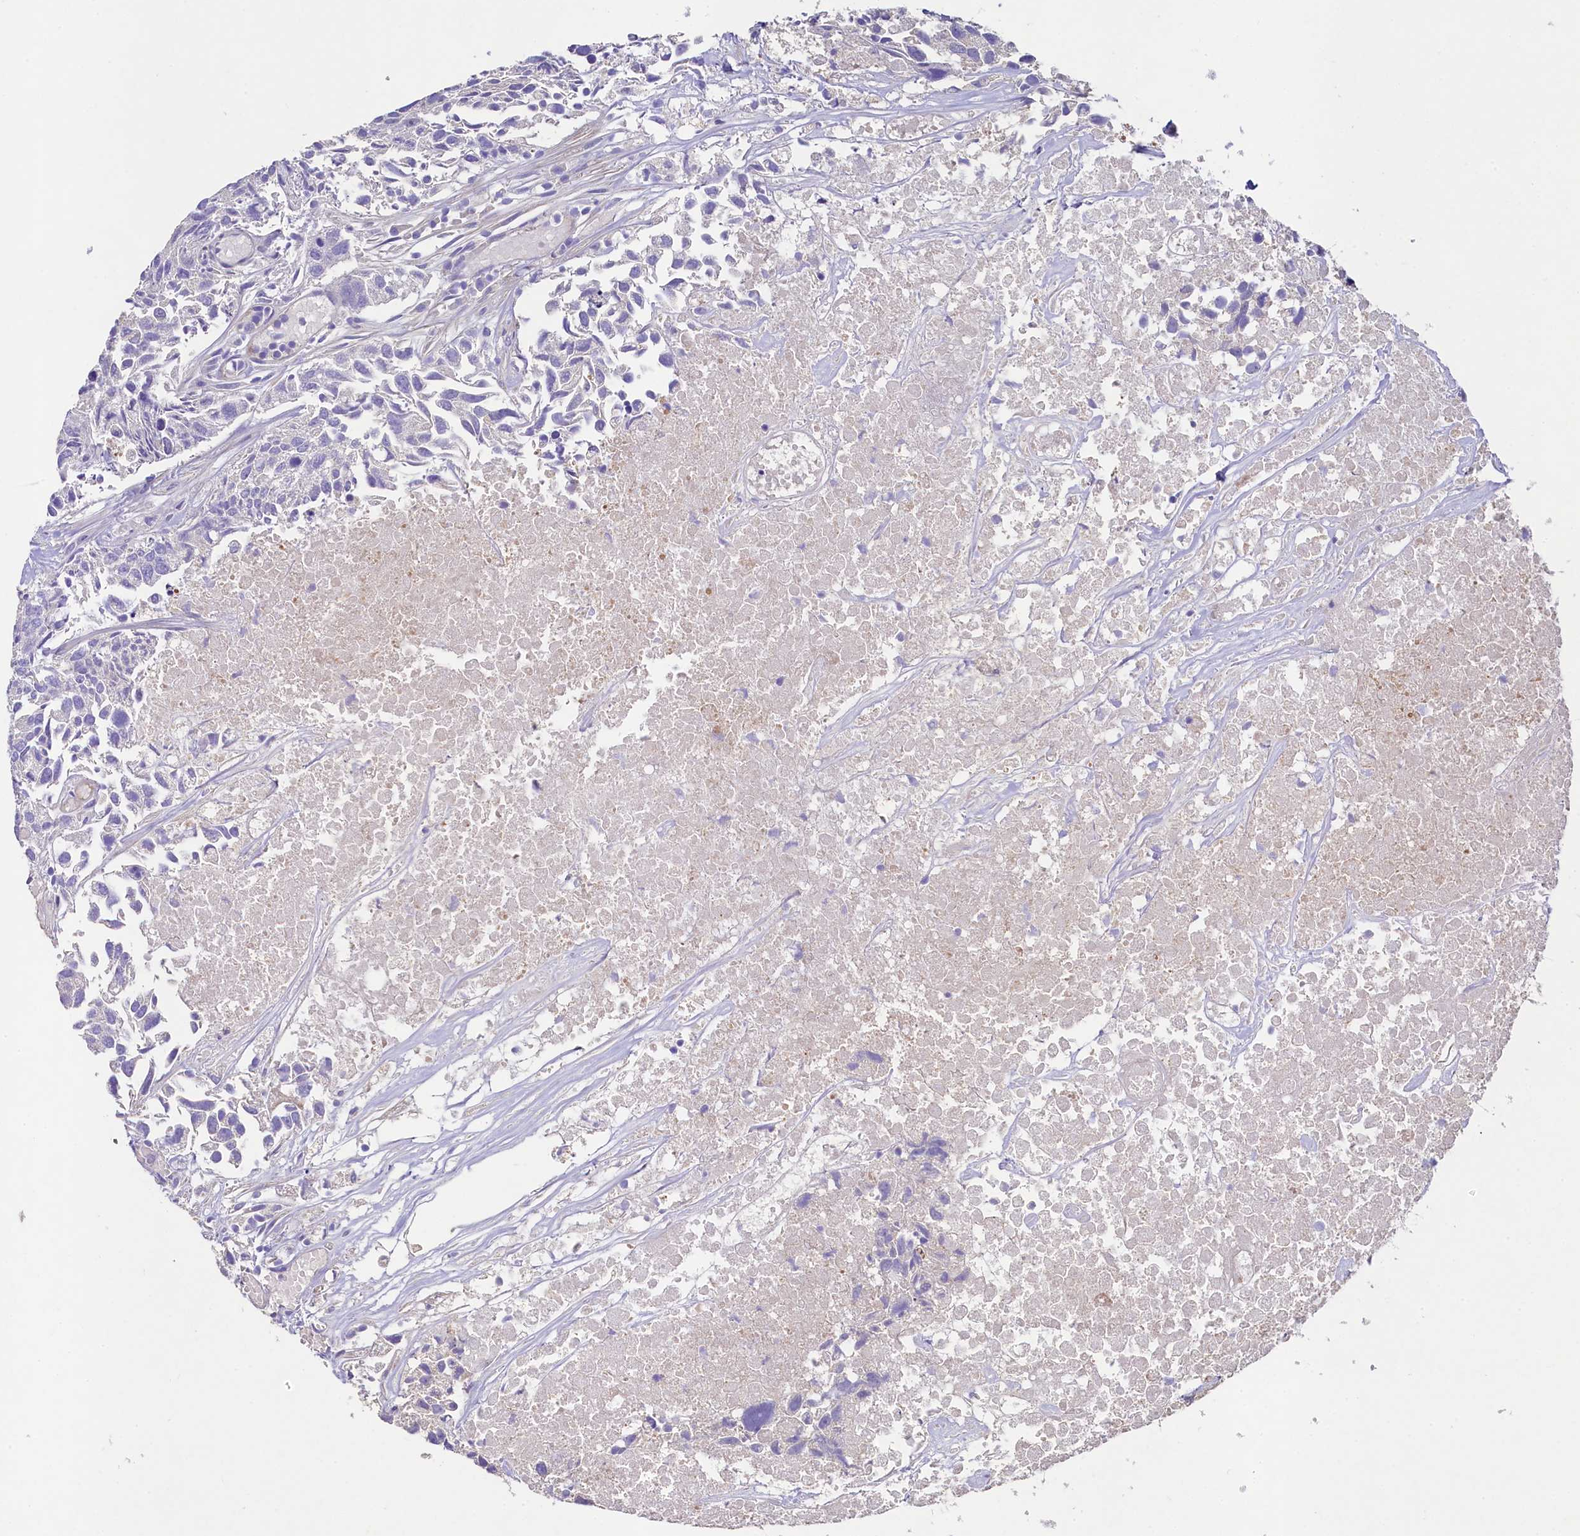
{"staining": {"intensity": "negative", "quantity": "none", "location": "none"}, "tissue": "urothelial cancer", "cell_type": "Tumor cells", "image_type": "cancer", "snomed": [{"axis": "morphology", "description": "Urothelial carcinoma, High grade"}, {"axis": "topography", "description": "Urinary bladder"}], "caption": "IHC micrograph of neoplastic tissue: urothelial cancer stained with DAB (3,3'-diaminobenzidine) displays no significant protein expression in tumor cells. The staining was performed using DAB (3,3'-diaminobenzidine) to visualize the protein expression in brown, while the nuclei were stained in blue with hematoxylin (Magnification: 20x).", "gene": "FXYD6", "patient": {"sex": "female", "age": 75}}